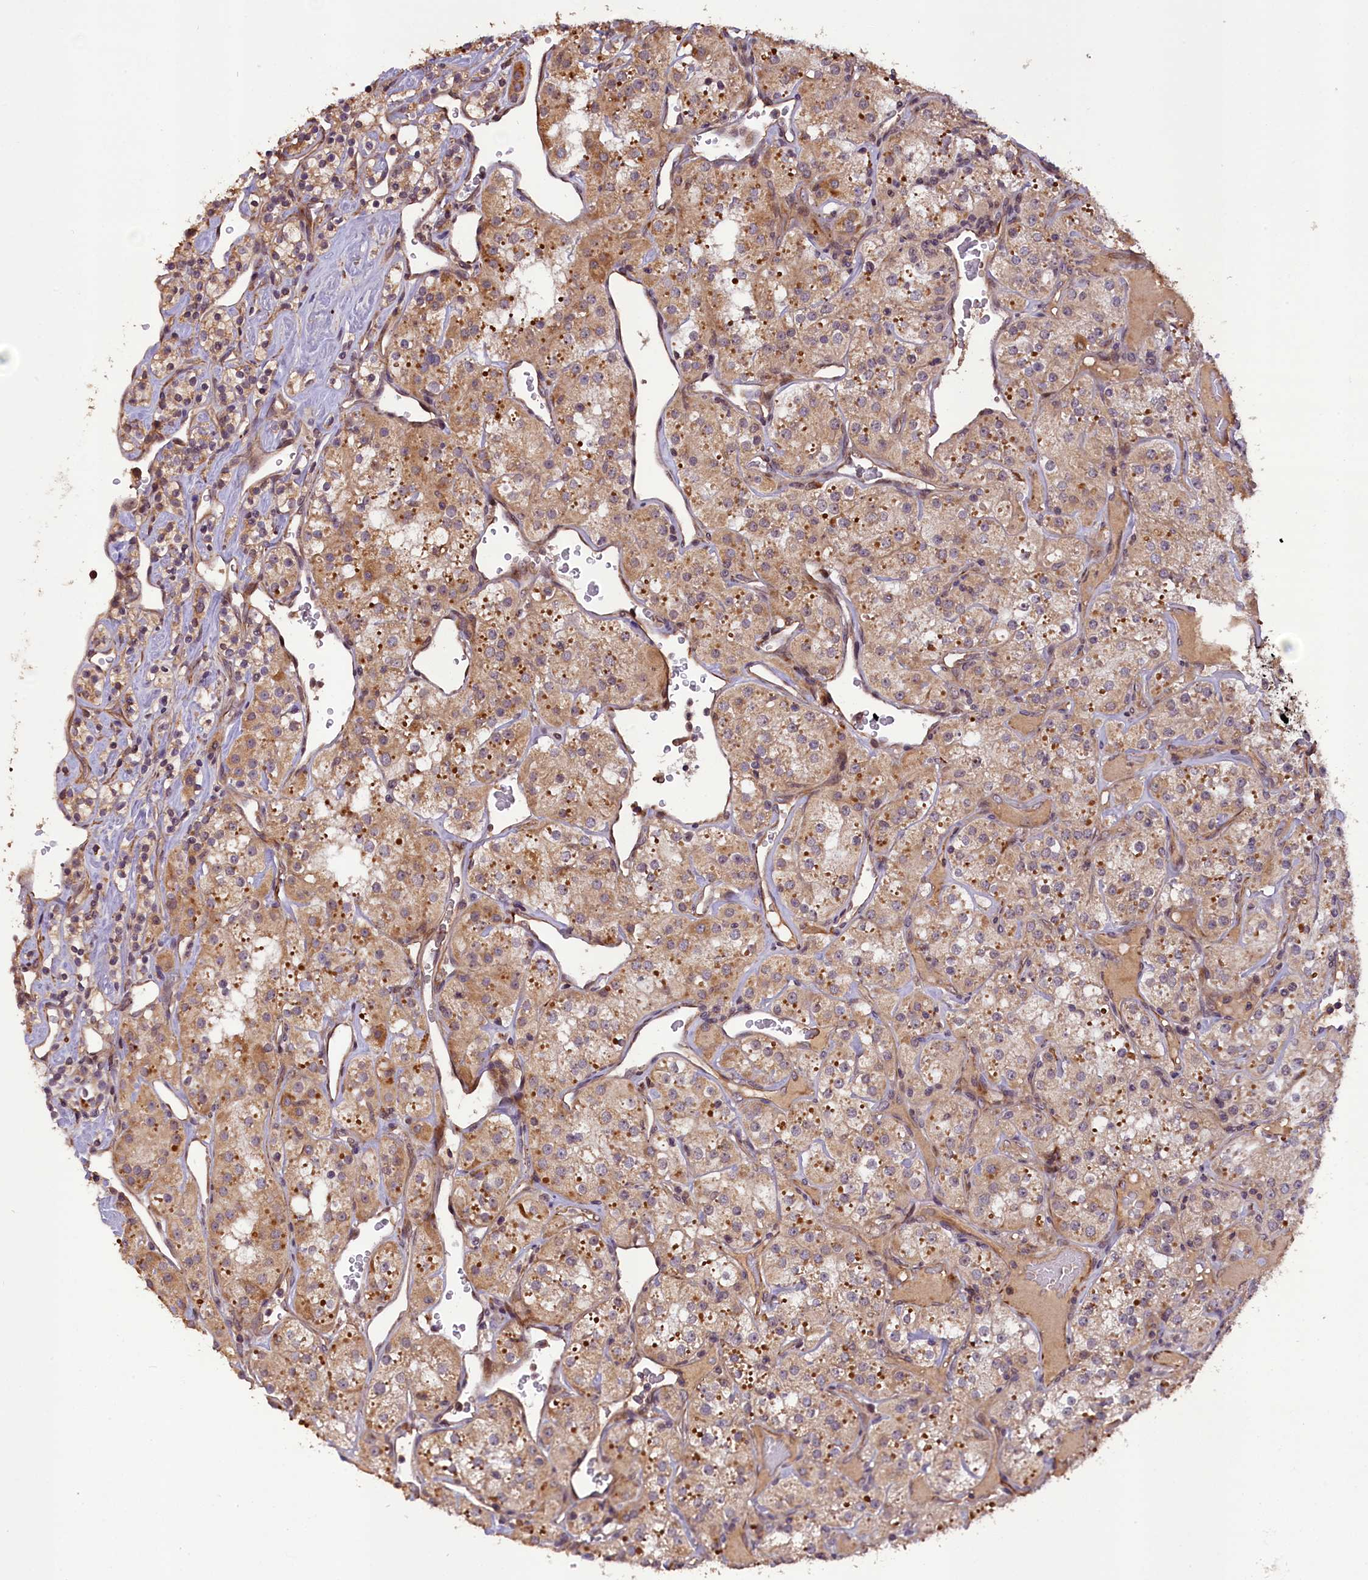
{"staining": {"intensity": "moderate", "quantity": "25%-75%", "location": "cytoplasmic/membranous"}, "tissue": "renal cancer", "cell_type": "Tumor cells", "image_type": "cancer", "snomed": [{"axis": "morphology", "description": "Adenocarcinoma, NOS"}, {"axis": "topography", "description": "Kidney"}], "caption": "DAB (3,3'-diaminobenzidine) immunohistochemical staining of human renal cancer shows moderate cytoplasmic/membranous protein staining in approximately 25%-75% of tumor cells. The staining was performed using DAB, with brown indicating positive protein expression. Nuclei are stained blue with hematoxylin.", "gene": "DNAJB9", "patient": {"sex": "male", "age": 77}}